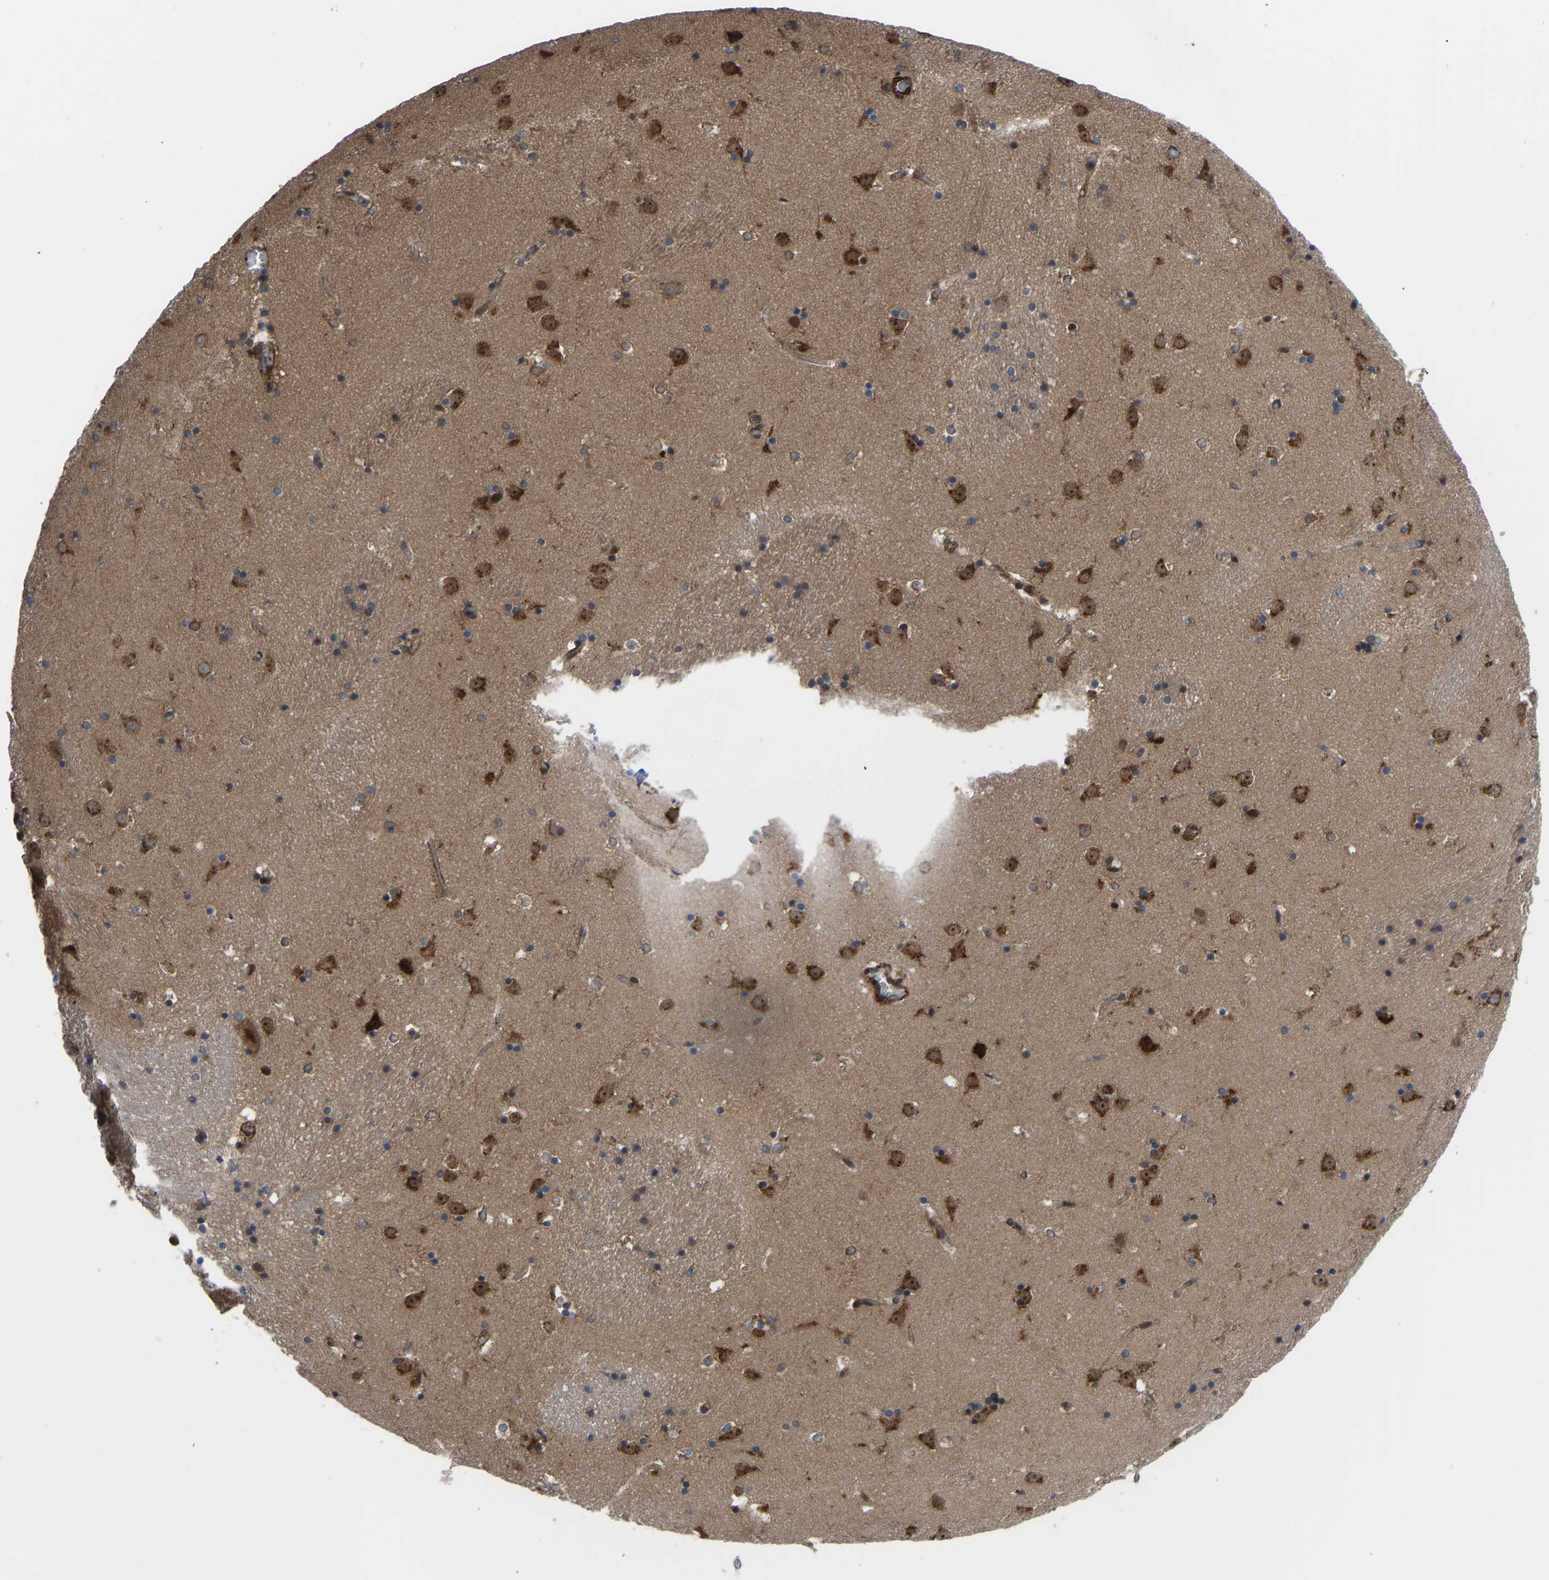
{"staining": {"intensity": "moderate", "quantity": "25%-75%", "location": "cytoplasmic/membranous"}, "tissue": "caudate", "cell_type": "Glial cells", "image_type": "normal", "snomed": [{"axis": "morphology", "description": "Normal tissue, NOS"}, {"axis": "topography", "description": "Lateral ventricle wall"}], "caption": "IHC image of benign caudate: human caudate stained using immunohistochemistry demonstrates medium levels of moderate protein expression localized specifically in the cytoplasmic/membranous of glial cells, appearing as a cytoplasmic/membranous brown color.", "gene": "CYP7B1", "patient": {"sex": "male", "age": 45}}